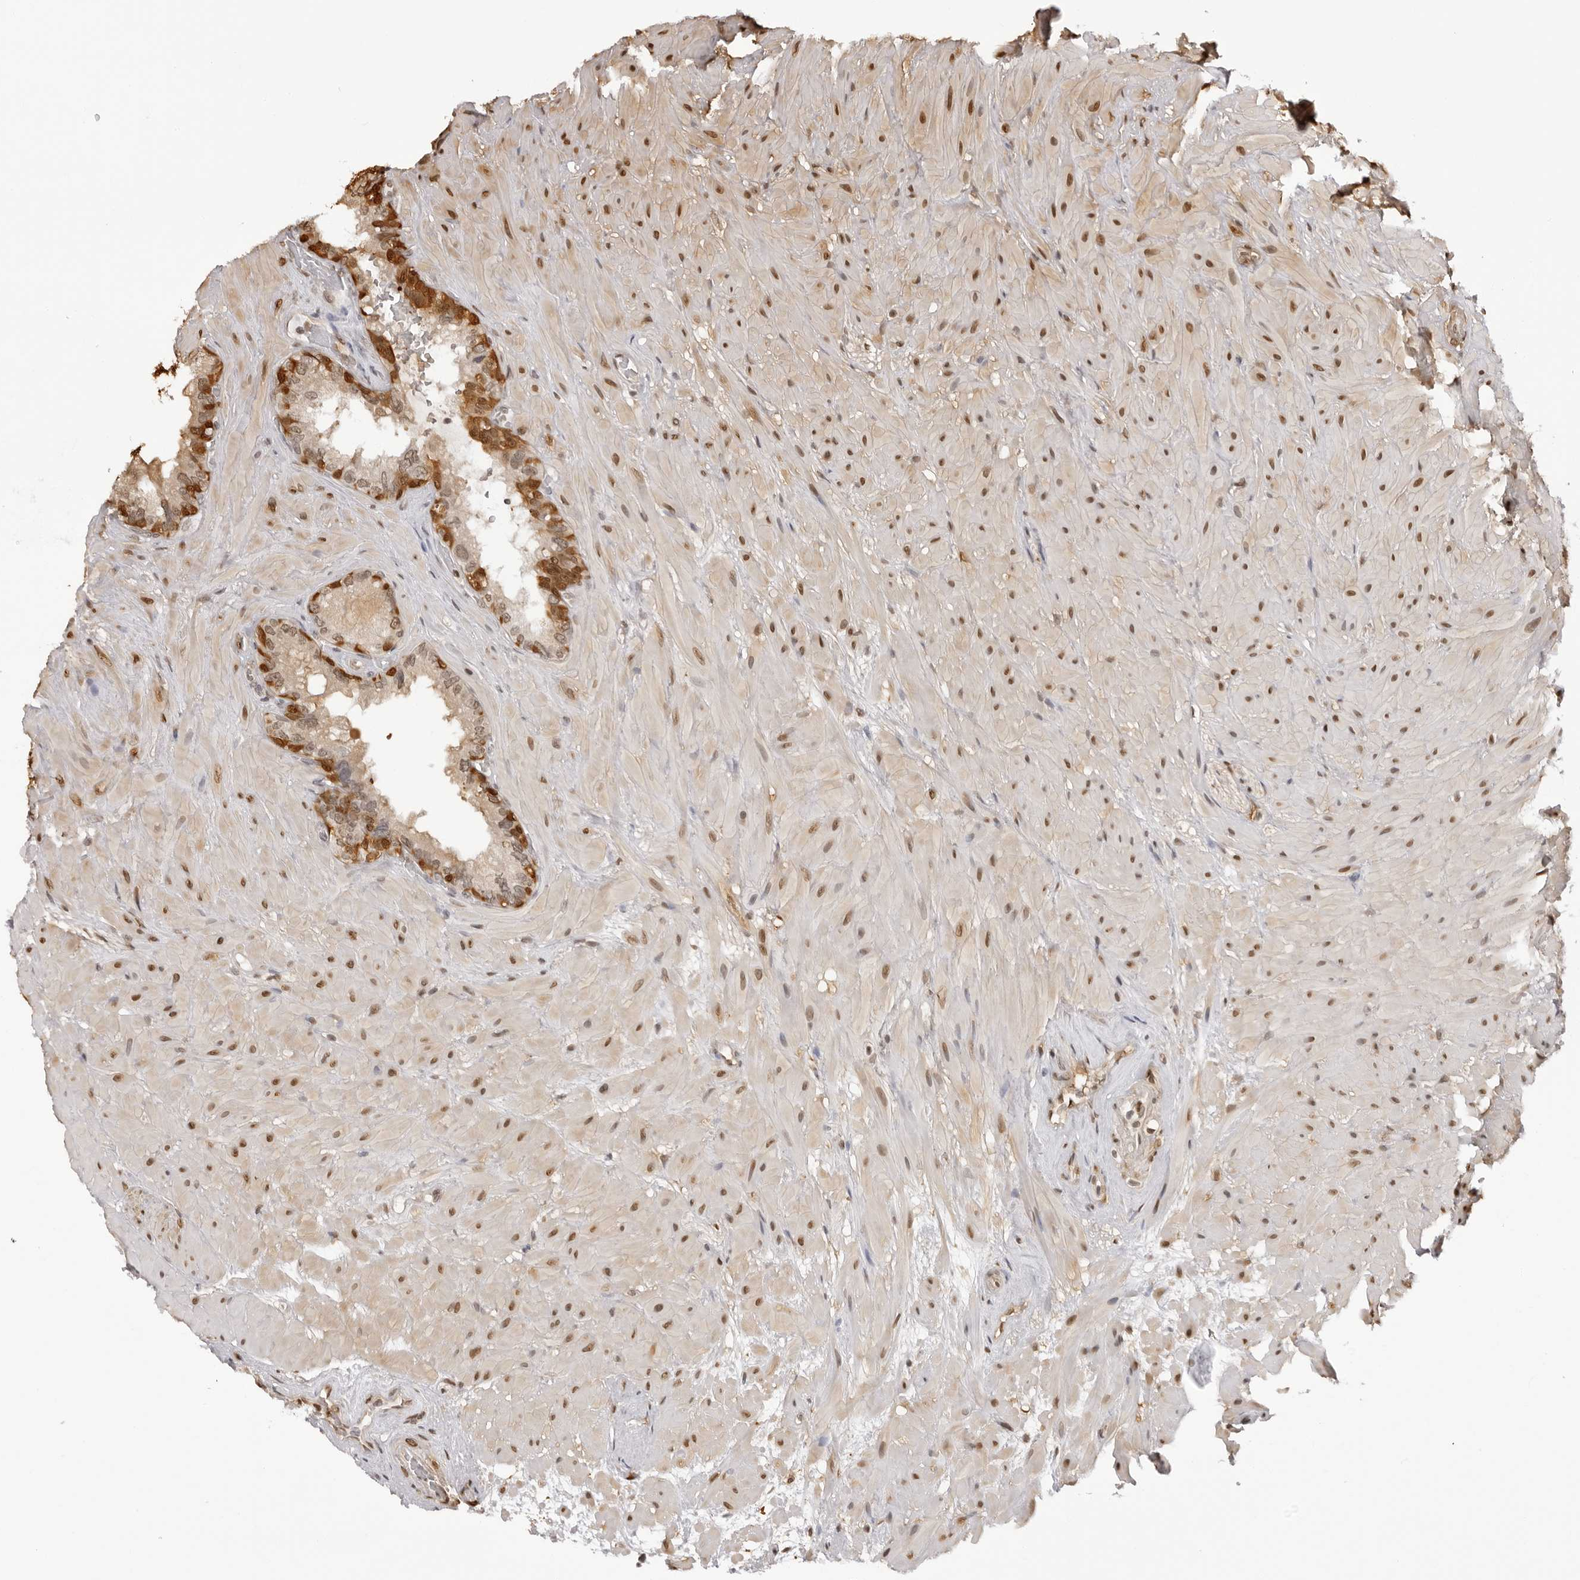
{"staining": {"intensity": "strong", "quantity": "25%-75%", "location": "cytoplasmic/membranous,nuclear"}, "tissue": "seminal vesicle", "cell_type": "Glandular cells", "image_type": "normal", "snomed": [{"axis": "morphology", "description": "Normal tissue, NOS"}, {"axis": "topography", "description": "Seminal veicle"}], "caption": "Protein staining of benign seminal vesicle shows strong cytoplasmic/membranous,nuclear expression in approximately 25%-75% of glandular cells.", "gene": "HSPA4", "patient": {"sex": "male", "age": 80}}